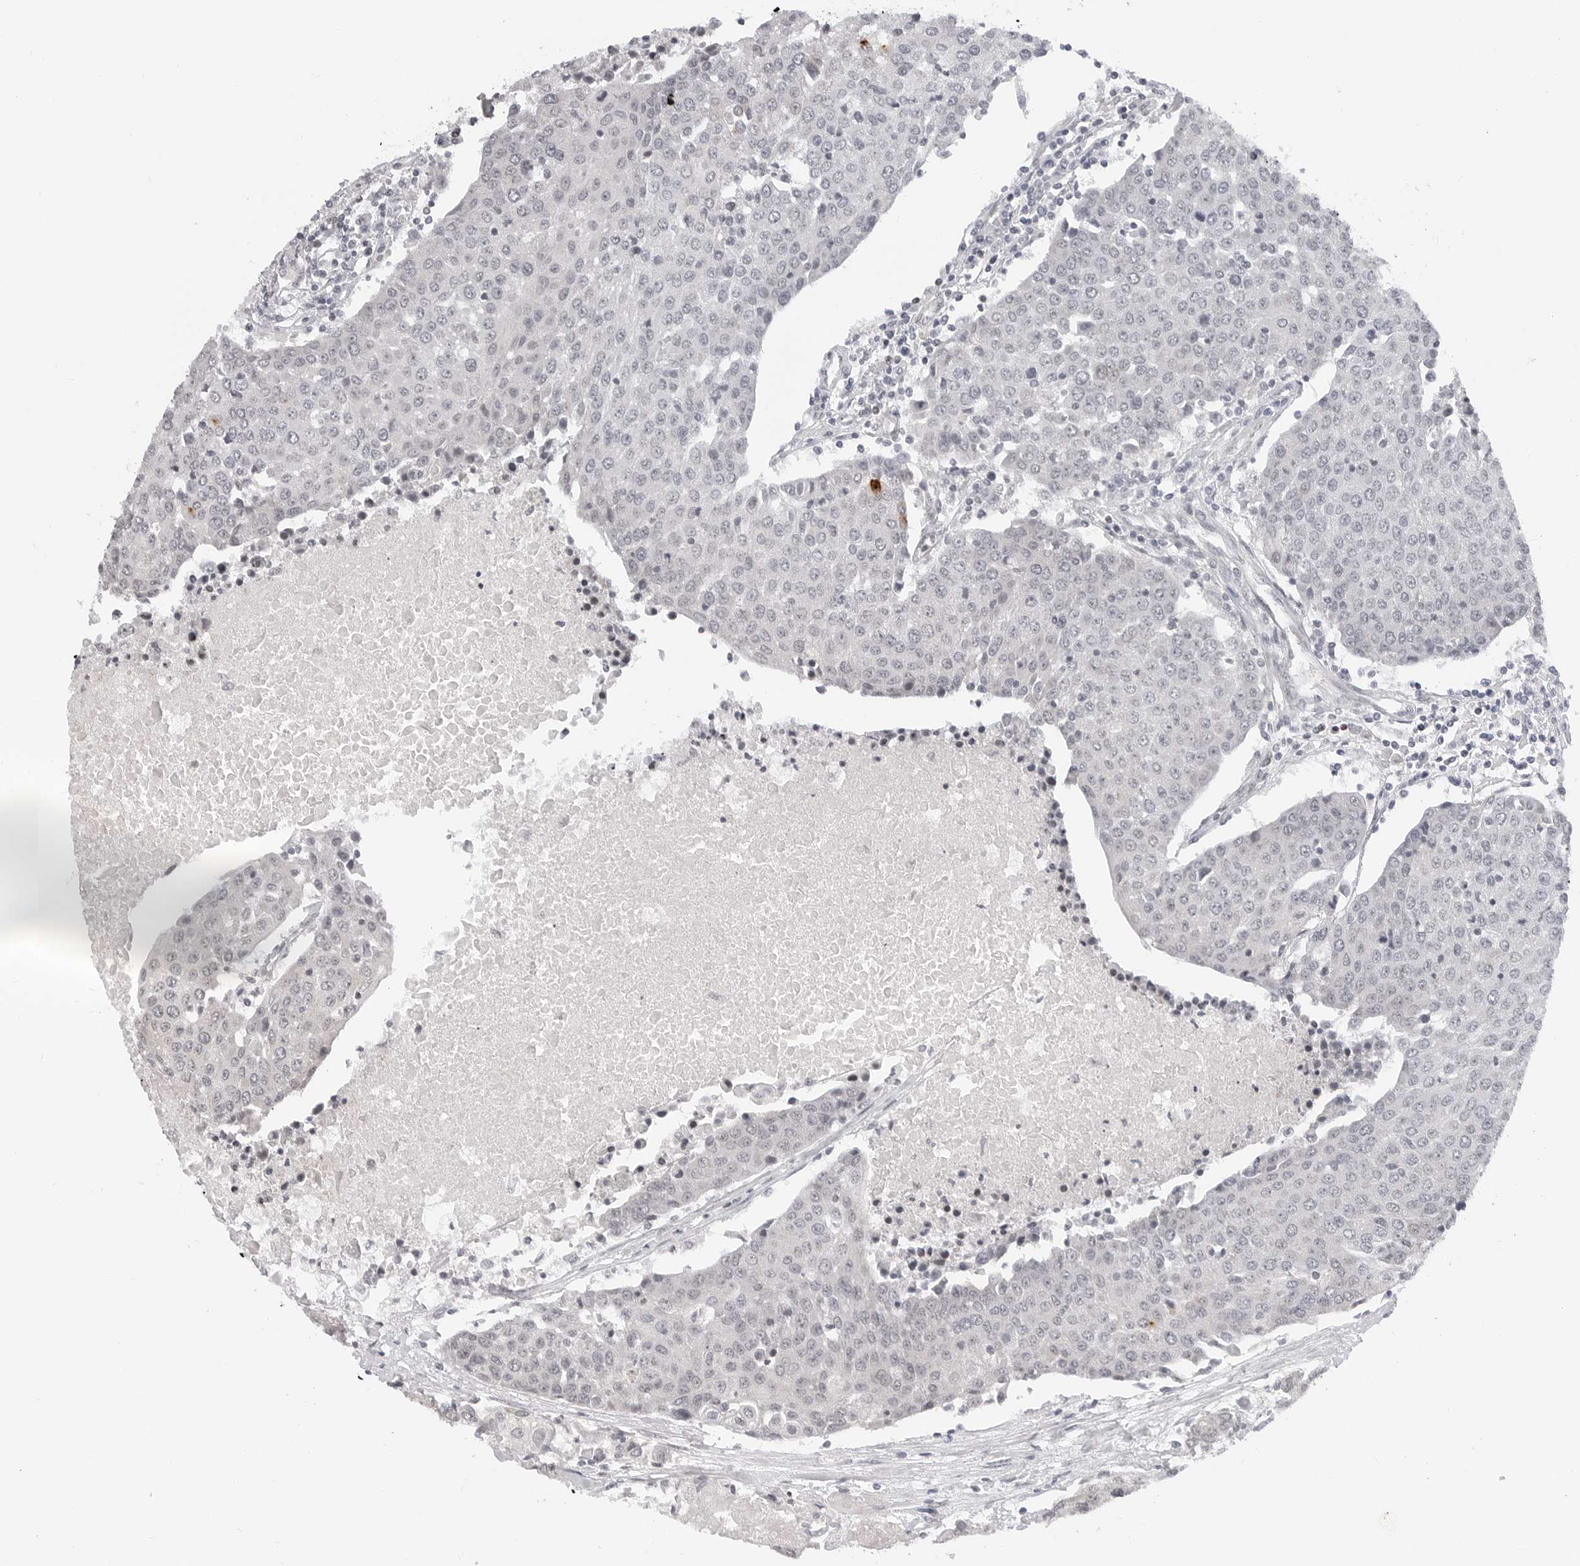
{"staining": {"intensity": "negative", "quantity": "none", "location": "none"}, "tissue": "urothelial cancer", "cell_type": "Tumor cells", "image_type": "cancer", "snomed": [{"axis": "morphology", "description": "Urothelial carcinoma, High grade"}, {"axis": "topography", "description": "Urinary bladder"}], "caption": "Image shows no significant protein positivity in tumor cells of high-grade urothelial carcinoma.", "gene": "C8orf33", "patient": {"sex": "female", "age": 85}}